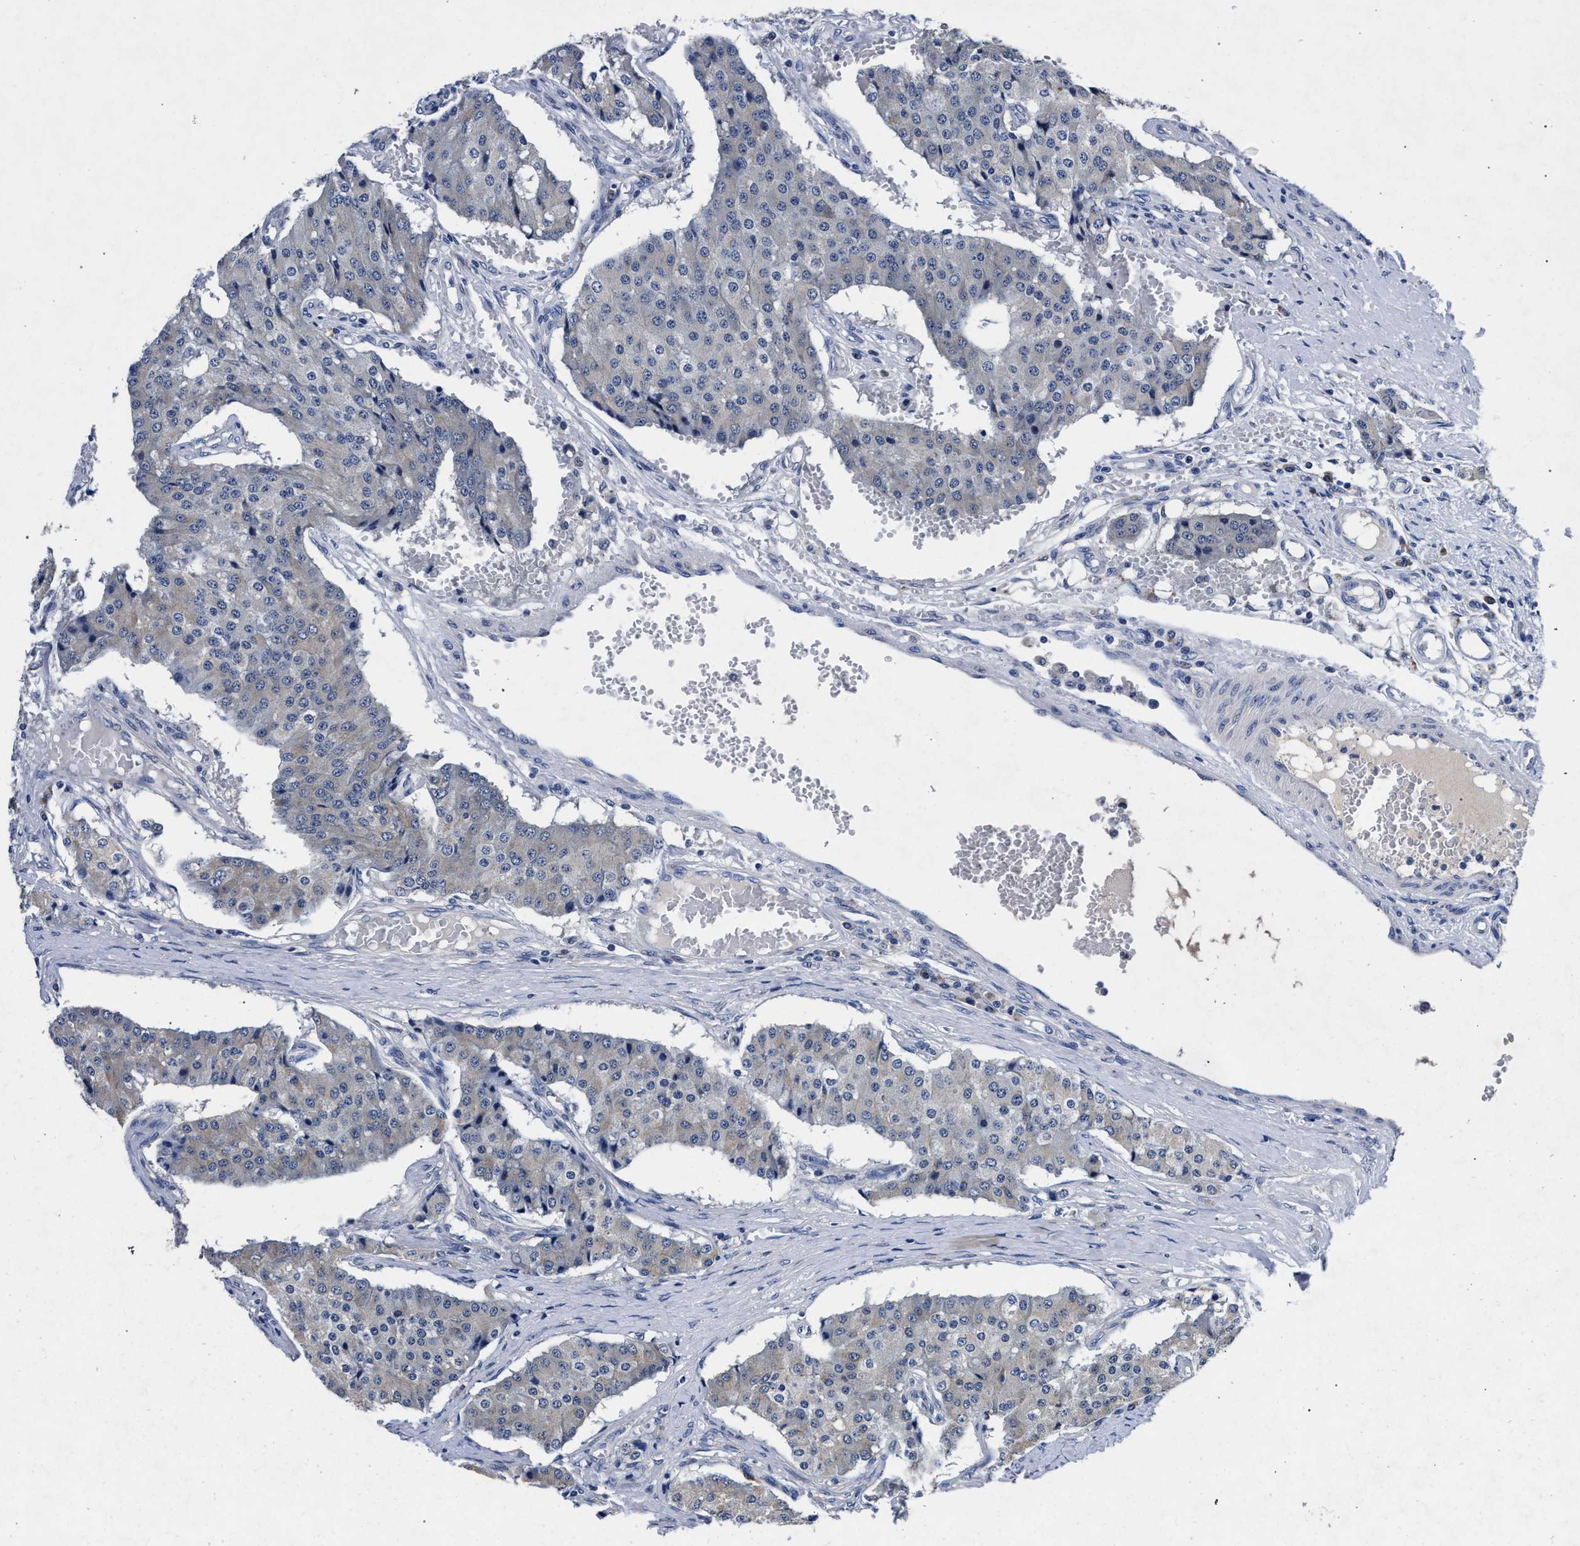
{"staining": {"intensity": "weak", "quantity": "<25%", "location": "cytoplasmic/membranous"}, "tissue": "carcinoid", "cell_type": "Tumor cells", "image_type": "cancer", "snomed": [{"axis": "morphology", "description": "Carcinoid, malignant, NOS"}, {"axis": "topography", "description": "Colon"}], "caption": "The immunohistochemistry (IHC) micrograph has no significant expression in tumor cells of carcinoid tissue. Nuclei are stained in blue.", "gene": "CFAP95", "patient": {"sex": "female", "age": 52}}